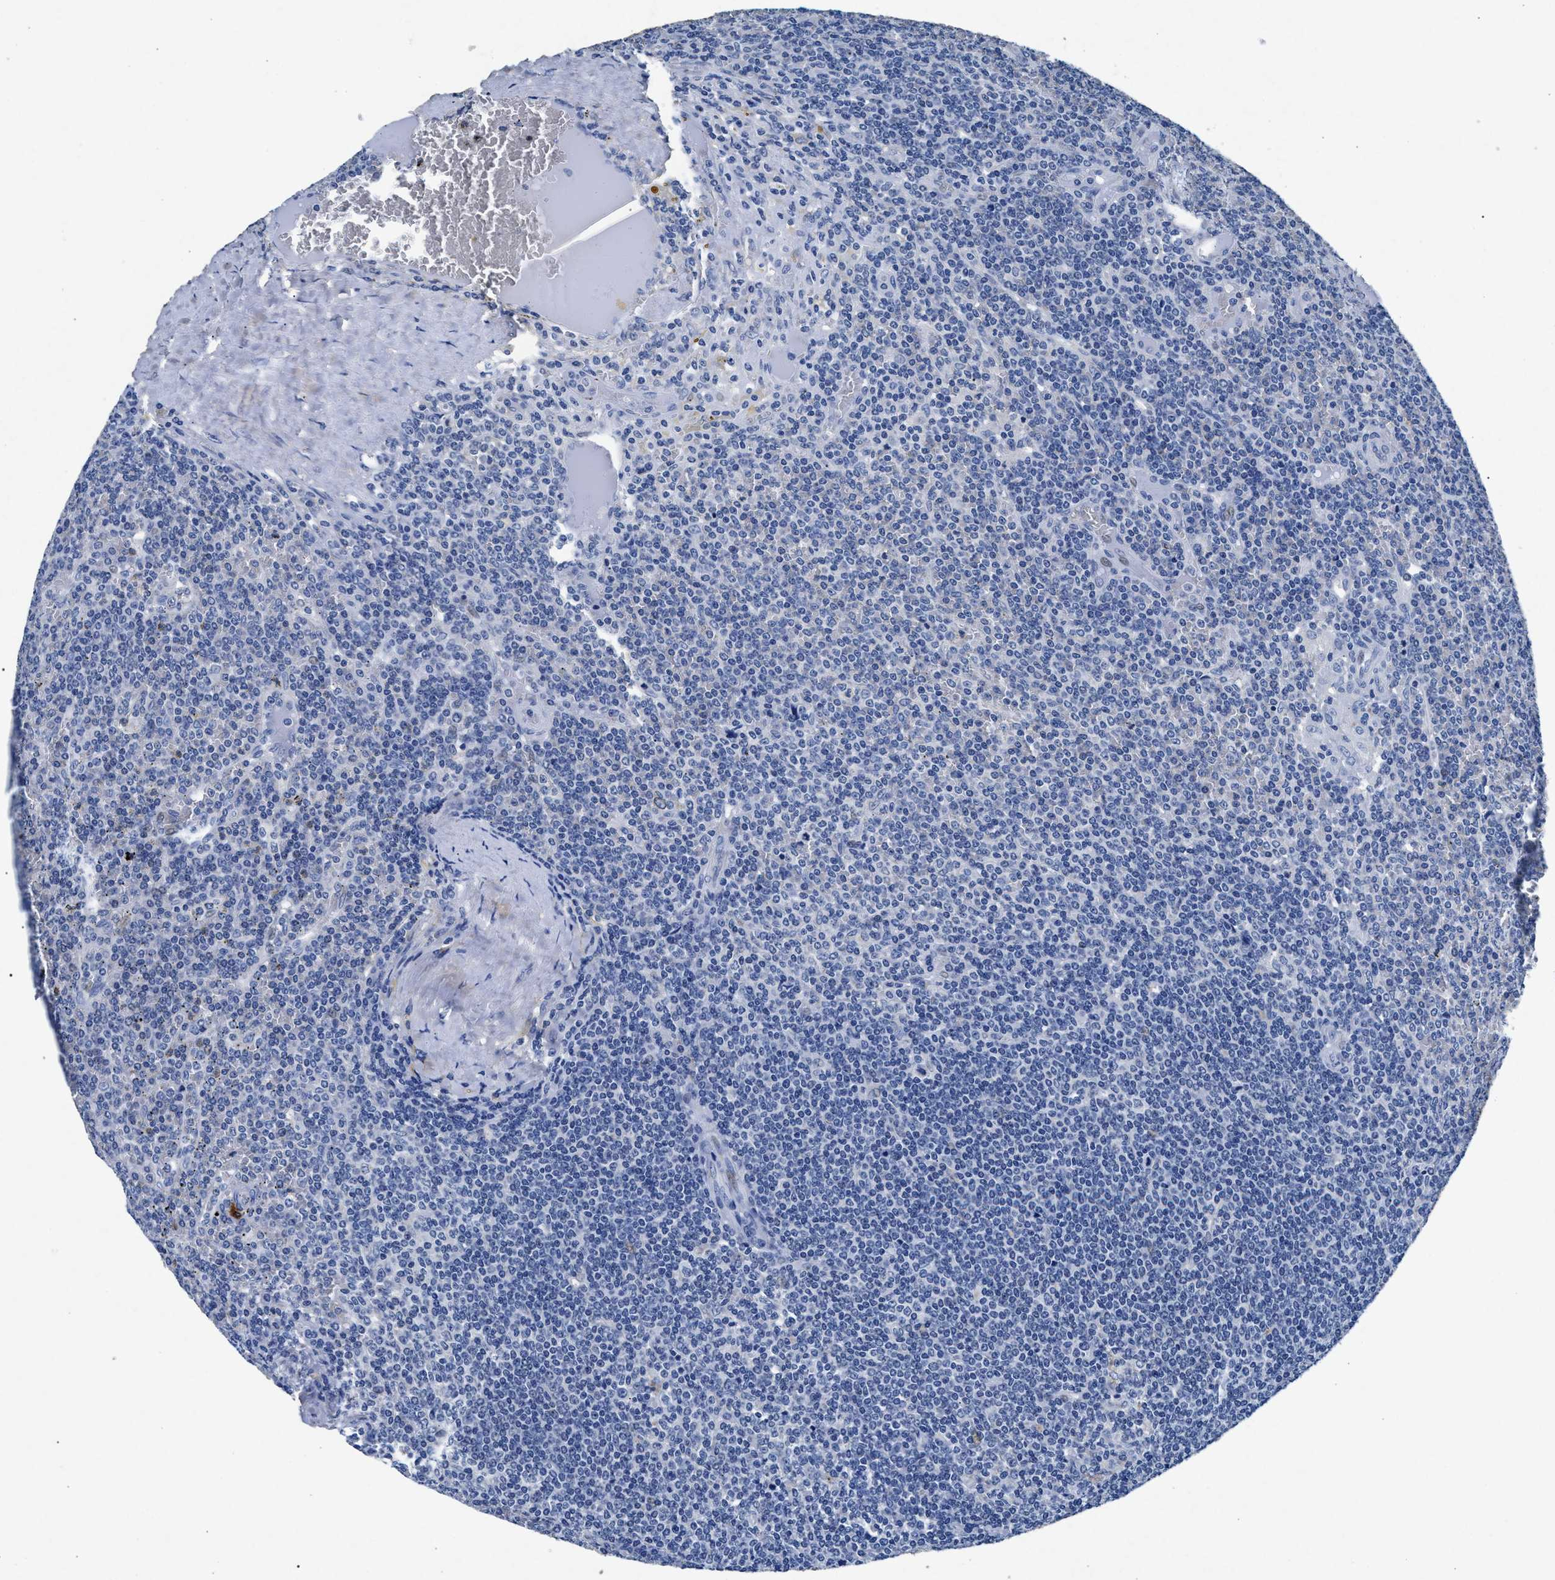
{"staining": {"intensity": "negative", "quantity": "none", "location": "none"}, "tissue": "lymphoma", "cell_type": "Tumor cells", "image_type": "cancer", "snomed": [{"axis": "morphology", "description": "Malignant lymphoma, non-Hodgkin's type, Low grade"}, {"axis": "topography", "description": "Spleen"}], "caption": "A high-resolution photomicrograph shows IHC staining of lymphoma, which shows no significant positivity in tumor cells.", "gene": "MAP6", "patient": {"sex": "female", "age": 19}}